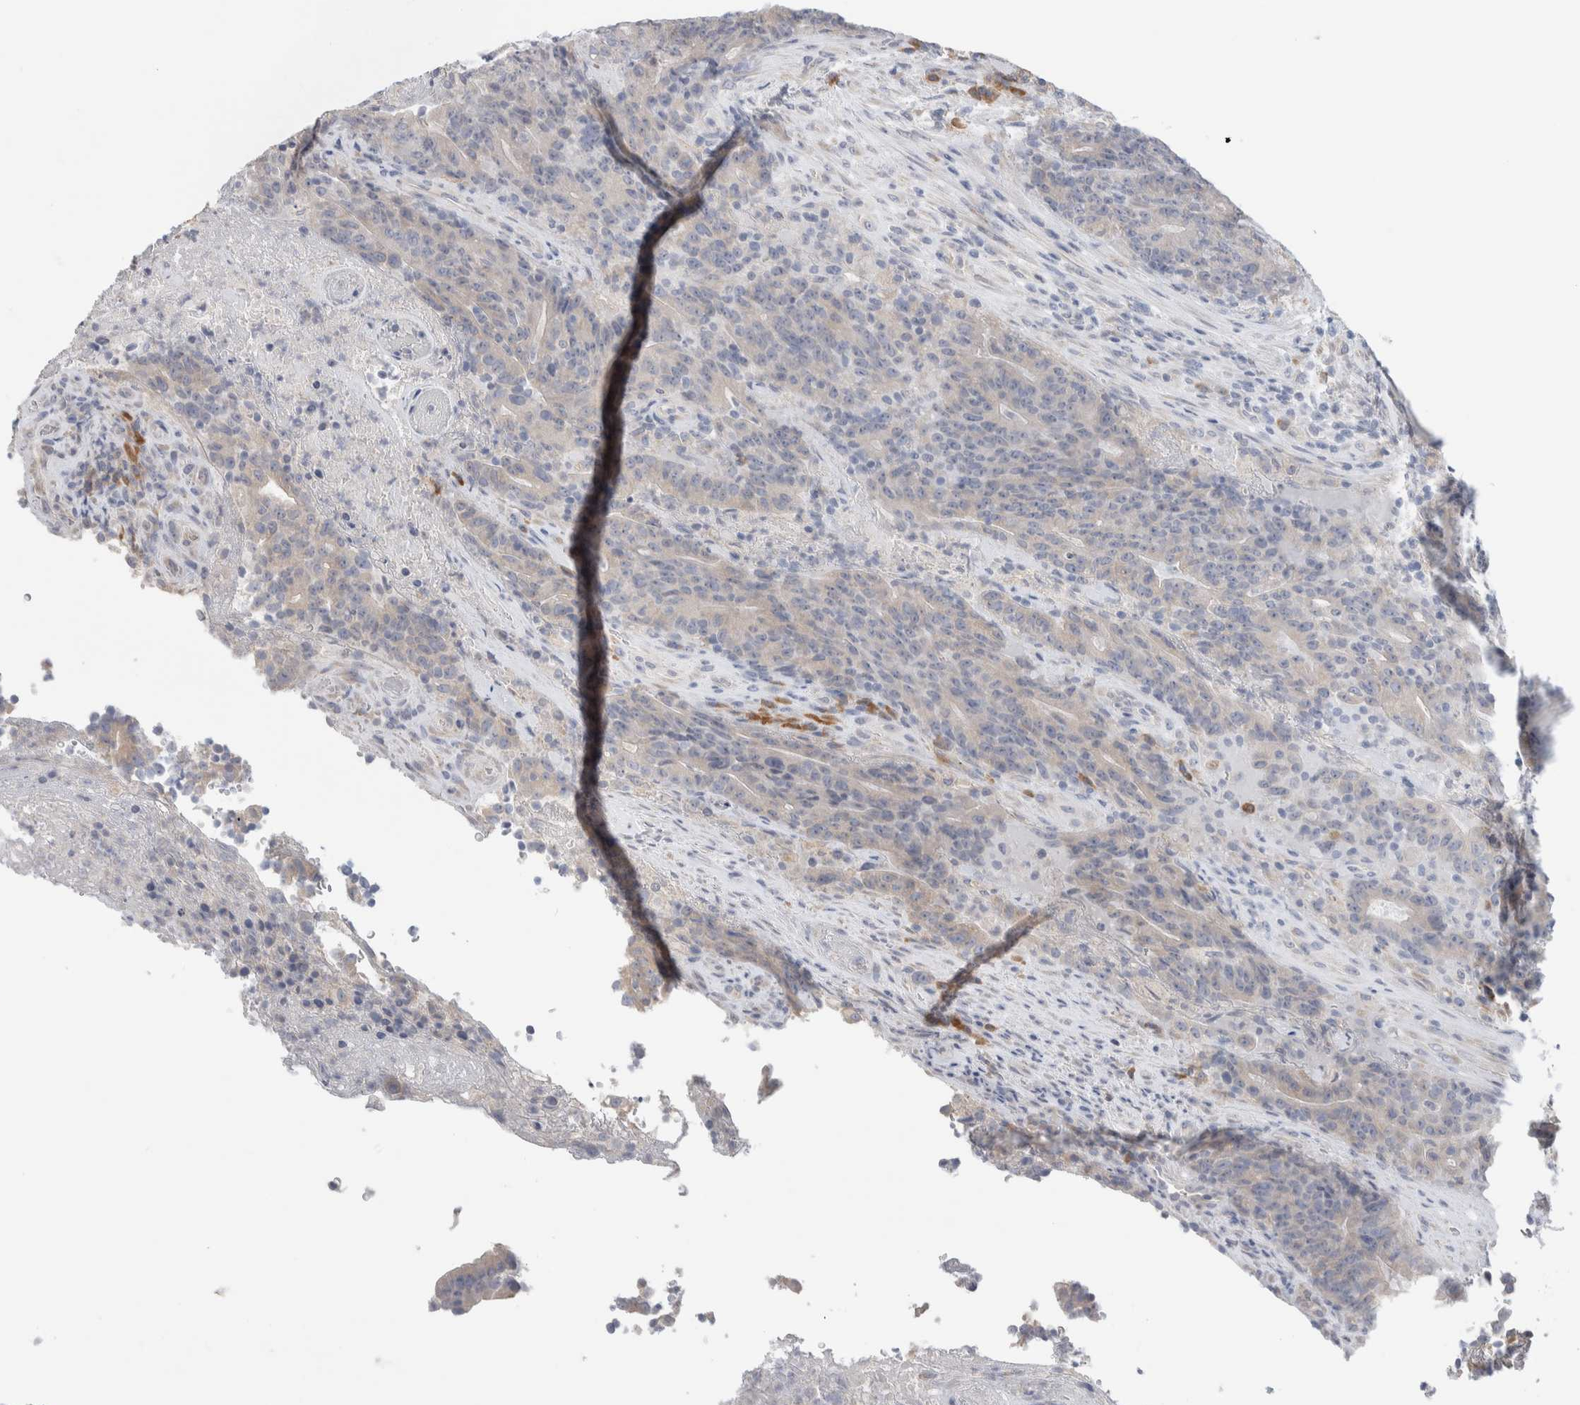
{"staining": {"intensity": "weak", "quantity": "<25%", "location": "cytoplasmic/membranous"}, "tissue": "colorectal cancer", "cell_type": "Tumor cells", "image_type": "cancer", "snomed": [{"axis": "morphology", "description": "Normal tissue, NOS"}, {"axis": "morphology", "description": "Adenocarcinoma, NOS"}, {"axis": "topography", "description": "Colon"}], "caption": "DAB (3,3'-diaminobenzidine) immunohistochemical staining of human adenocarcinoma (colorectal) displays no significant expression in tumor cells.", "gene": "RUSF1", "patient": {"sex": "female", "age": 75}}